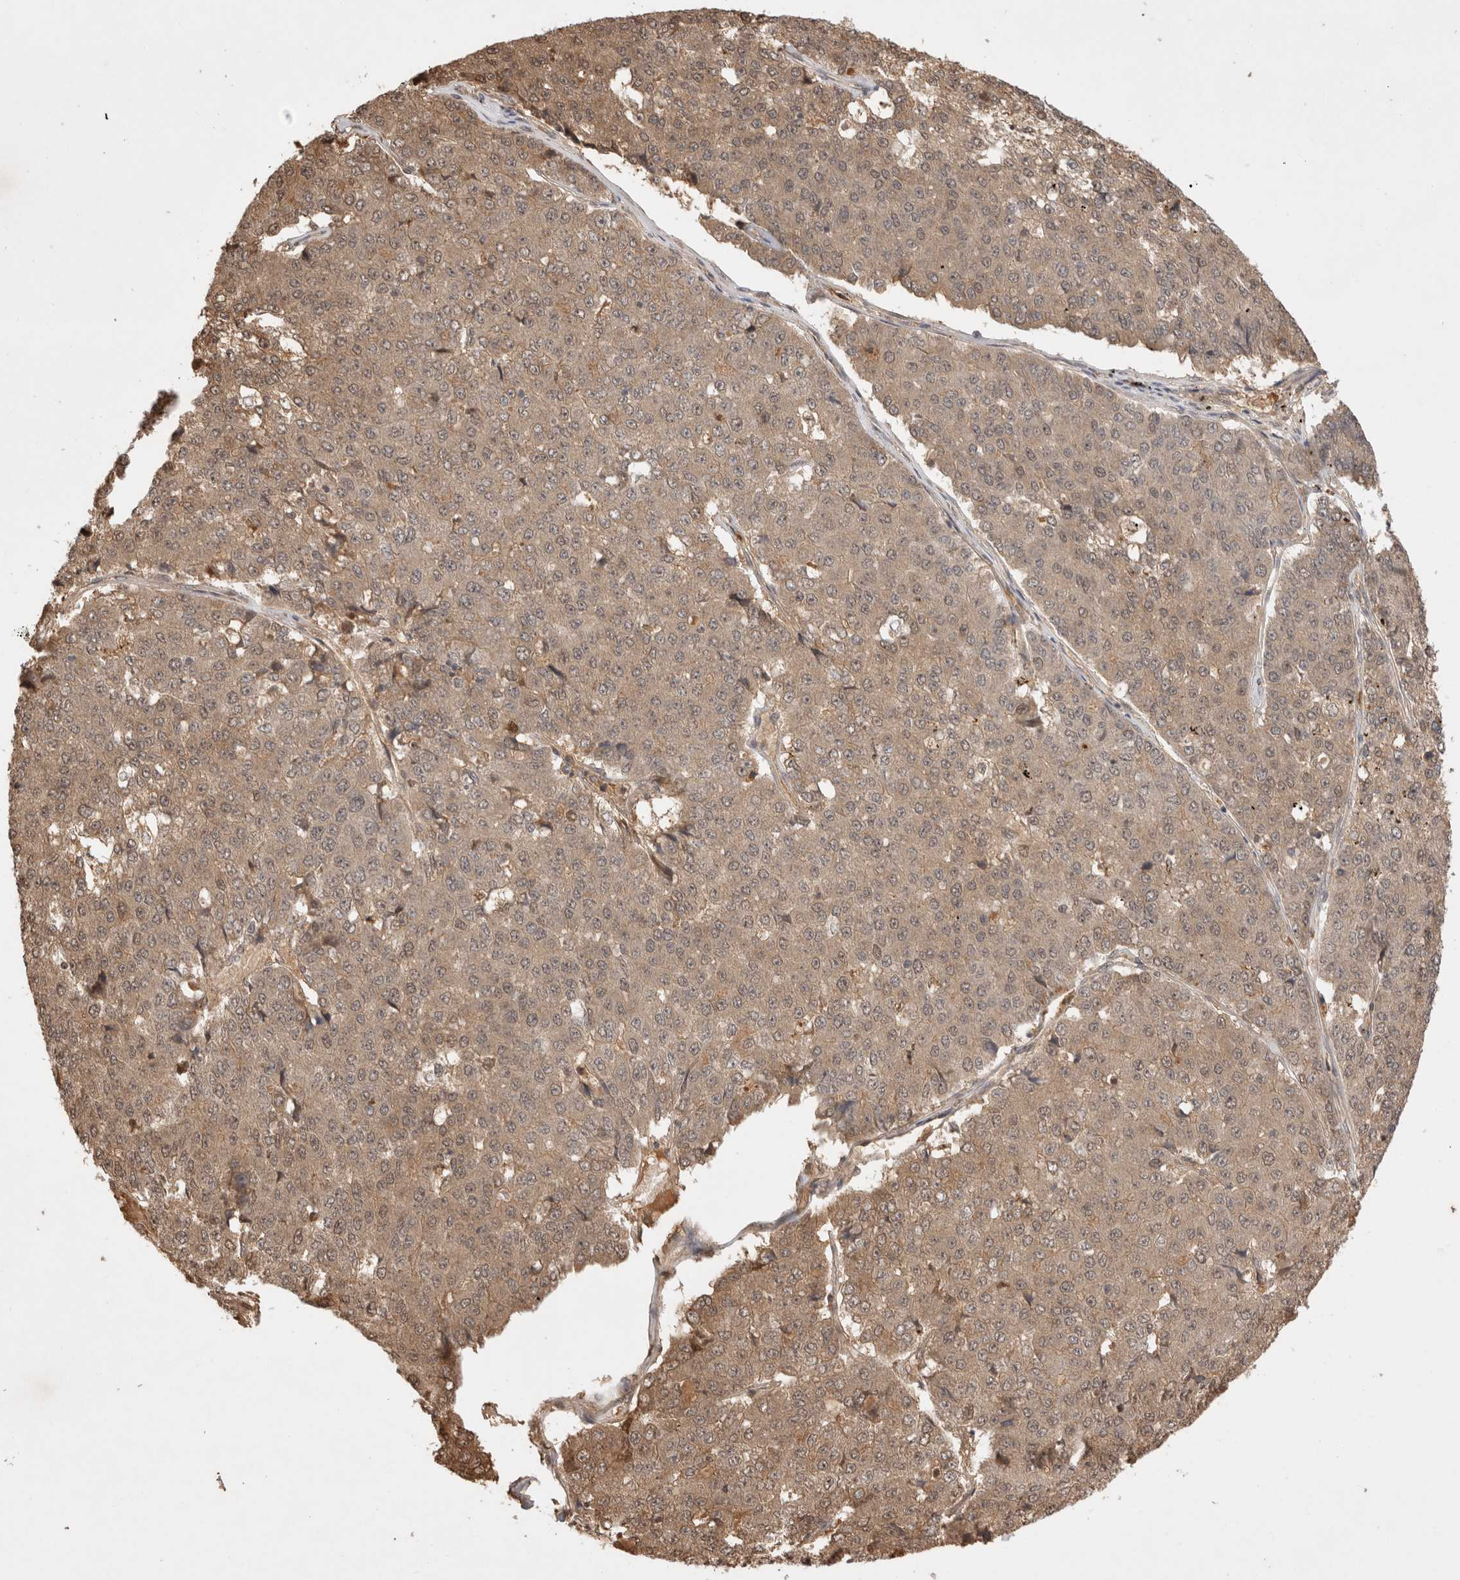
{"staining": {"intensity": "weak", "quantity": ">75%", "location": "cytoplasmic/membranous"}, "tissue": "pancreatic cancer", "cell_type": "Tumor cells", "image_type": "cancer", "snomed": [{"axis": "morphology", "description": "Adenocarcinoma, NOS"}, {"axis": "topography", "description": "Pancreas"}], "caption": "Adenocarcinoma (pancreatic) stained with a brown dye shows weak cytoplasmic/membranous positive expression in about >75% of tumor cells.", "gene": "PRMT3", "patient": {"sex": "male", "age": 50}}